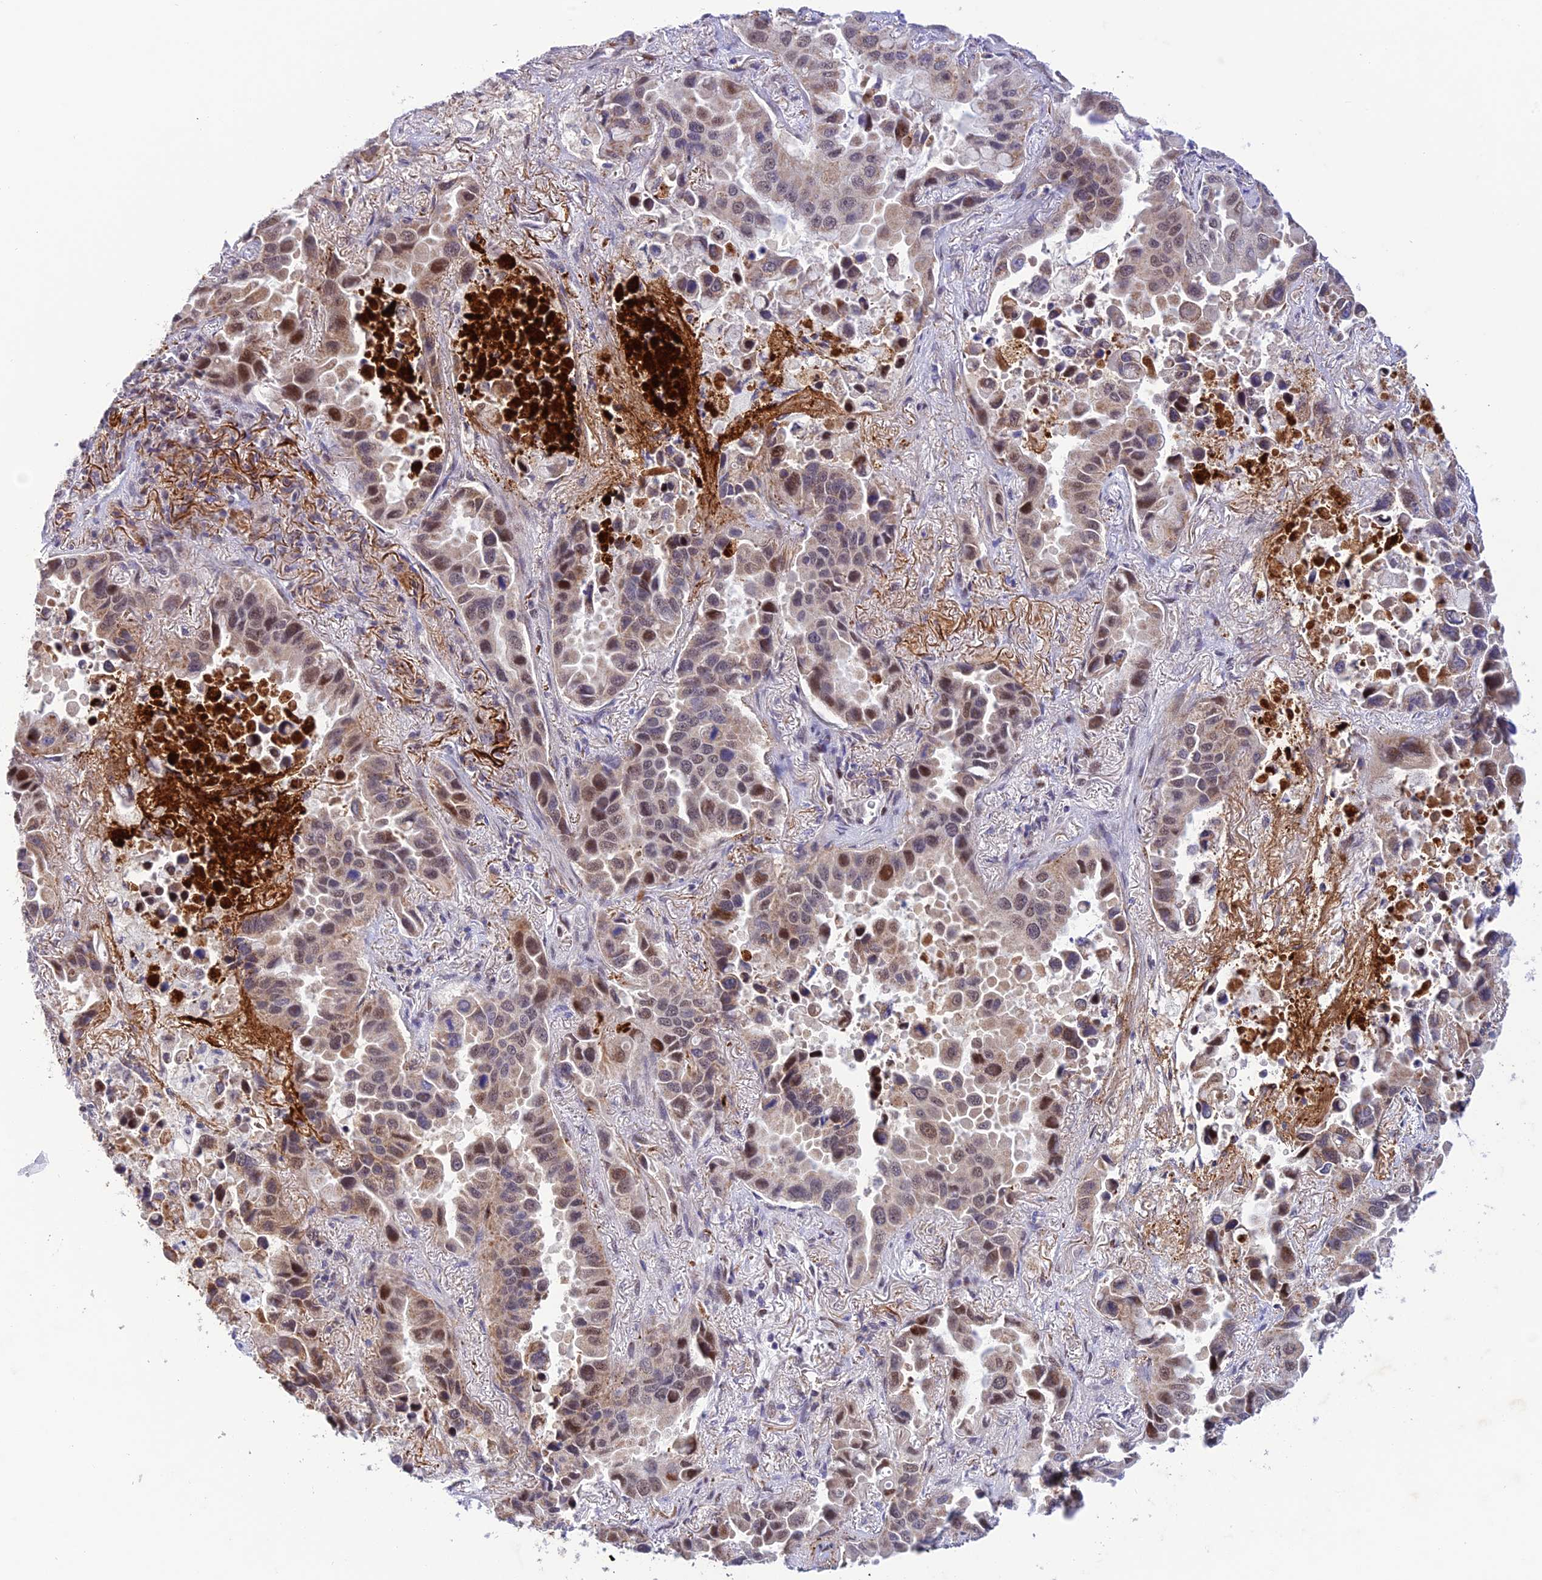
{"staining": {"intensity": "moderate", "quantity": "25%-75%", "location": "cytoplasmic/membranous,nuclear"}, "tissue": "lung cancer", "cell_type": "Tumor cells", "image_type": "cancer", "snomed": [{"axis": "morphology", "description": "Adenocarcinoma, NOS"}, {"axis": "topography", "description": "Lung"}], "caption": "Protein staining shows moderate cytoplasmic/membranous and nuclear expression in about 25%-75% of tumor cells in lung cancer. The staining was performed using DAB to visualize the protein expression in brown, while the nuclei were stained in blue with hematoxylin (Magnification: 20x).", "gene": "WDR55", "patient": {"sex": "male", "age": 64}}